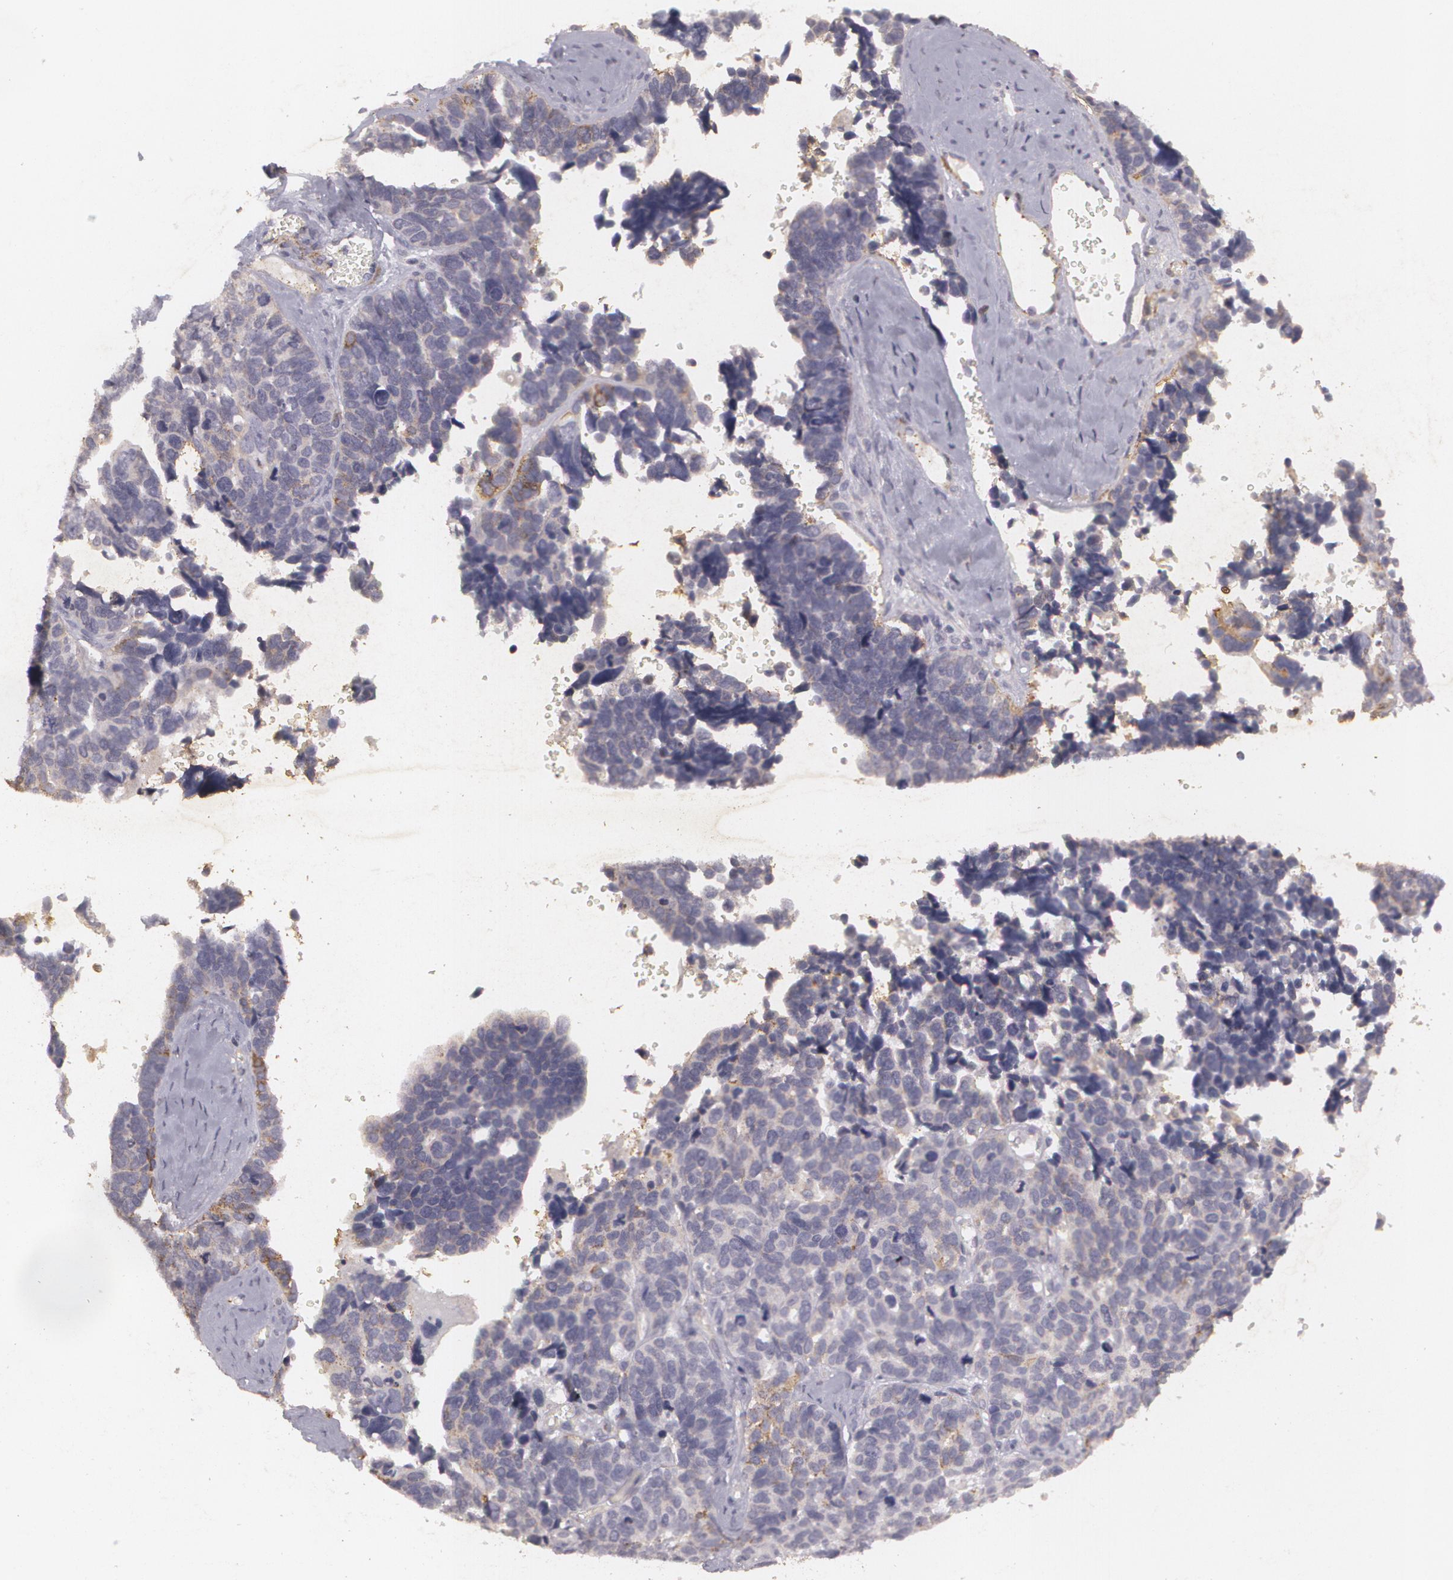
{"staining": {"intensity": "negative", "quantity": "none", "location": "none"}, "tissue": "ovarian cancer", "cell_type": "Tumor cells", "image_type": "cancer", "snomed": [{"axis": "morphology", "description": "Cystadenocarcinoma, serous, NOS"}, {"axis": "topography", "description": "Ovary"}], "caption": "IHC image of serous cystadenocarcinoma (ovarian) stained for a protein (brown), which demonstrates no expression in tumor cells.", "gene": "KCNA4", "patient": {"sex": "female", "age": 77}}